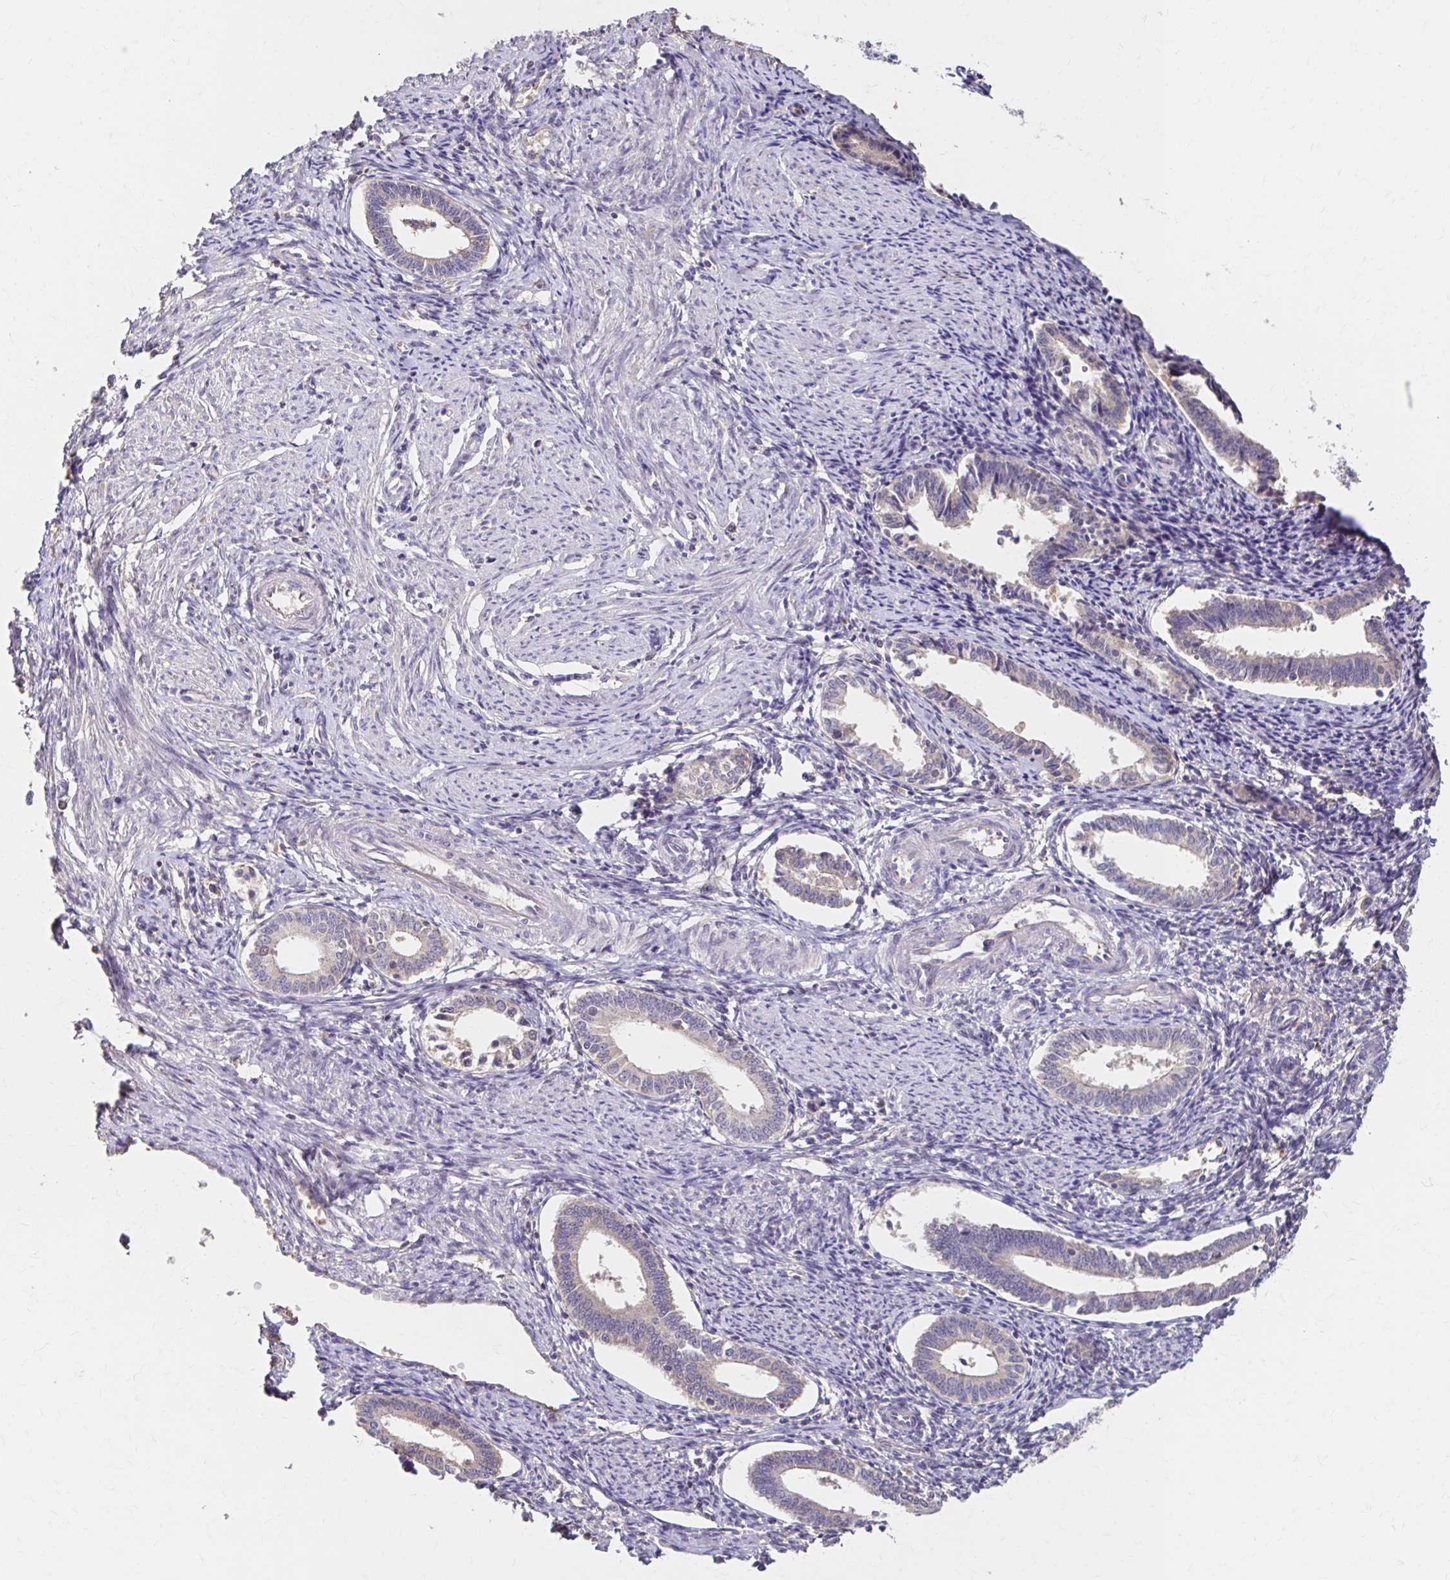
{"staining": {"intensity": "negative", "quantity": "none", "location": "none"}, "tissue": "endometrium", "cell_type": "Cells in endometrial stroma", "image_type": "normal", "snomed": [{"axis": "morphology", "description": "Normal tissue, NOS"}, {"axis": "topography", "description": "Endometrium"}], "caption": "This is a photomicrograph of immunohistochemistry (IHC) staining of normal endometrium, which shows no expression in cells in endometrial stroma. (Brightfield microscopy of DAB immunohistochemistry at high magnification).", "gene": "HMGCS2", "patient": {"sex": "female", "age": 41}}